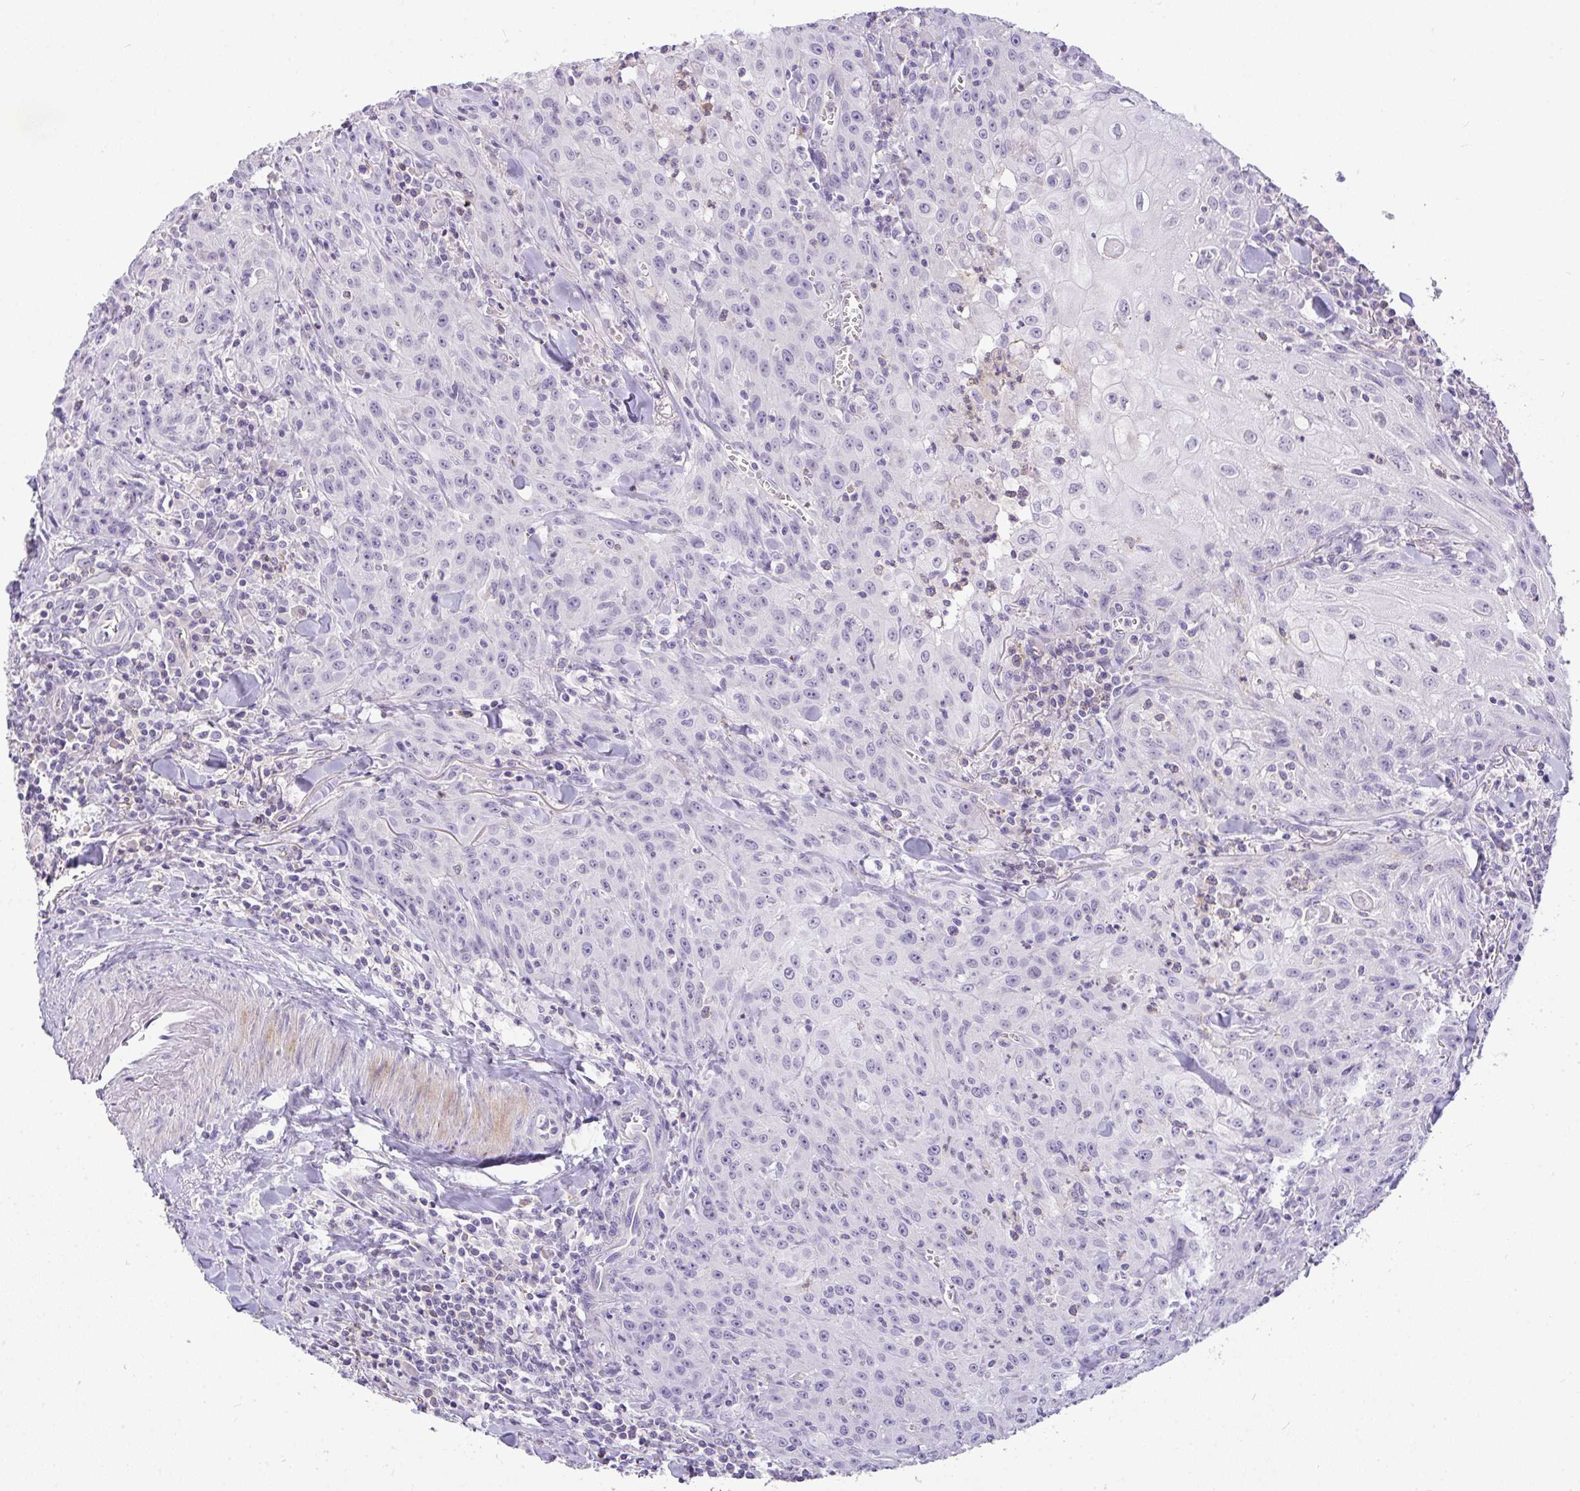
{"staining": {"intensity": "negative", "quantity": "none", "location": "none"}, "tissue": "head and neck cancer", "cell_type": "Tumor cells", "image_type": "cancer", "snomed": [{"axis": "morphology", "description": "Normal tissue, NOS"}, {"axis": "morphology", "description": "Squamous cell carcinoma, NOS"}, {"axis": "topography", "description": "Oral tissue"}, {"axis": "topography", "description": "Head-Neck"}], "caption": "Squamous cell carcinoma (head and neck) stained for a protein using immunohistochemistry reveals no positivity tumor cells.", "gene": "LIPE", "patient": {"sex": "female", "age": 70}}